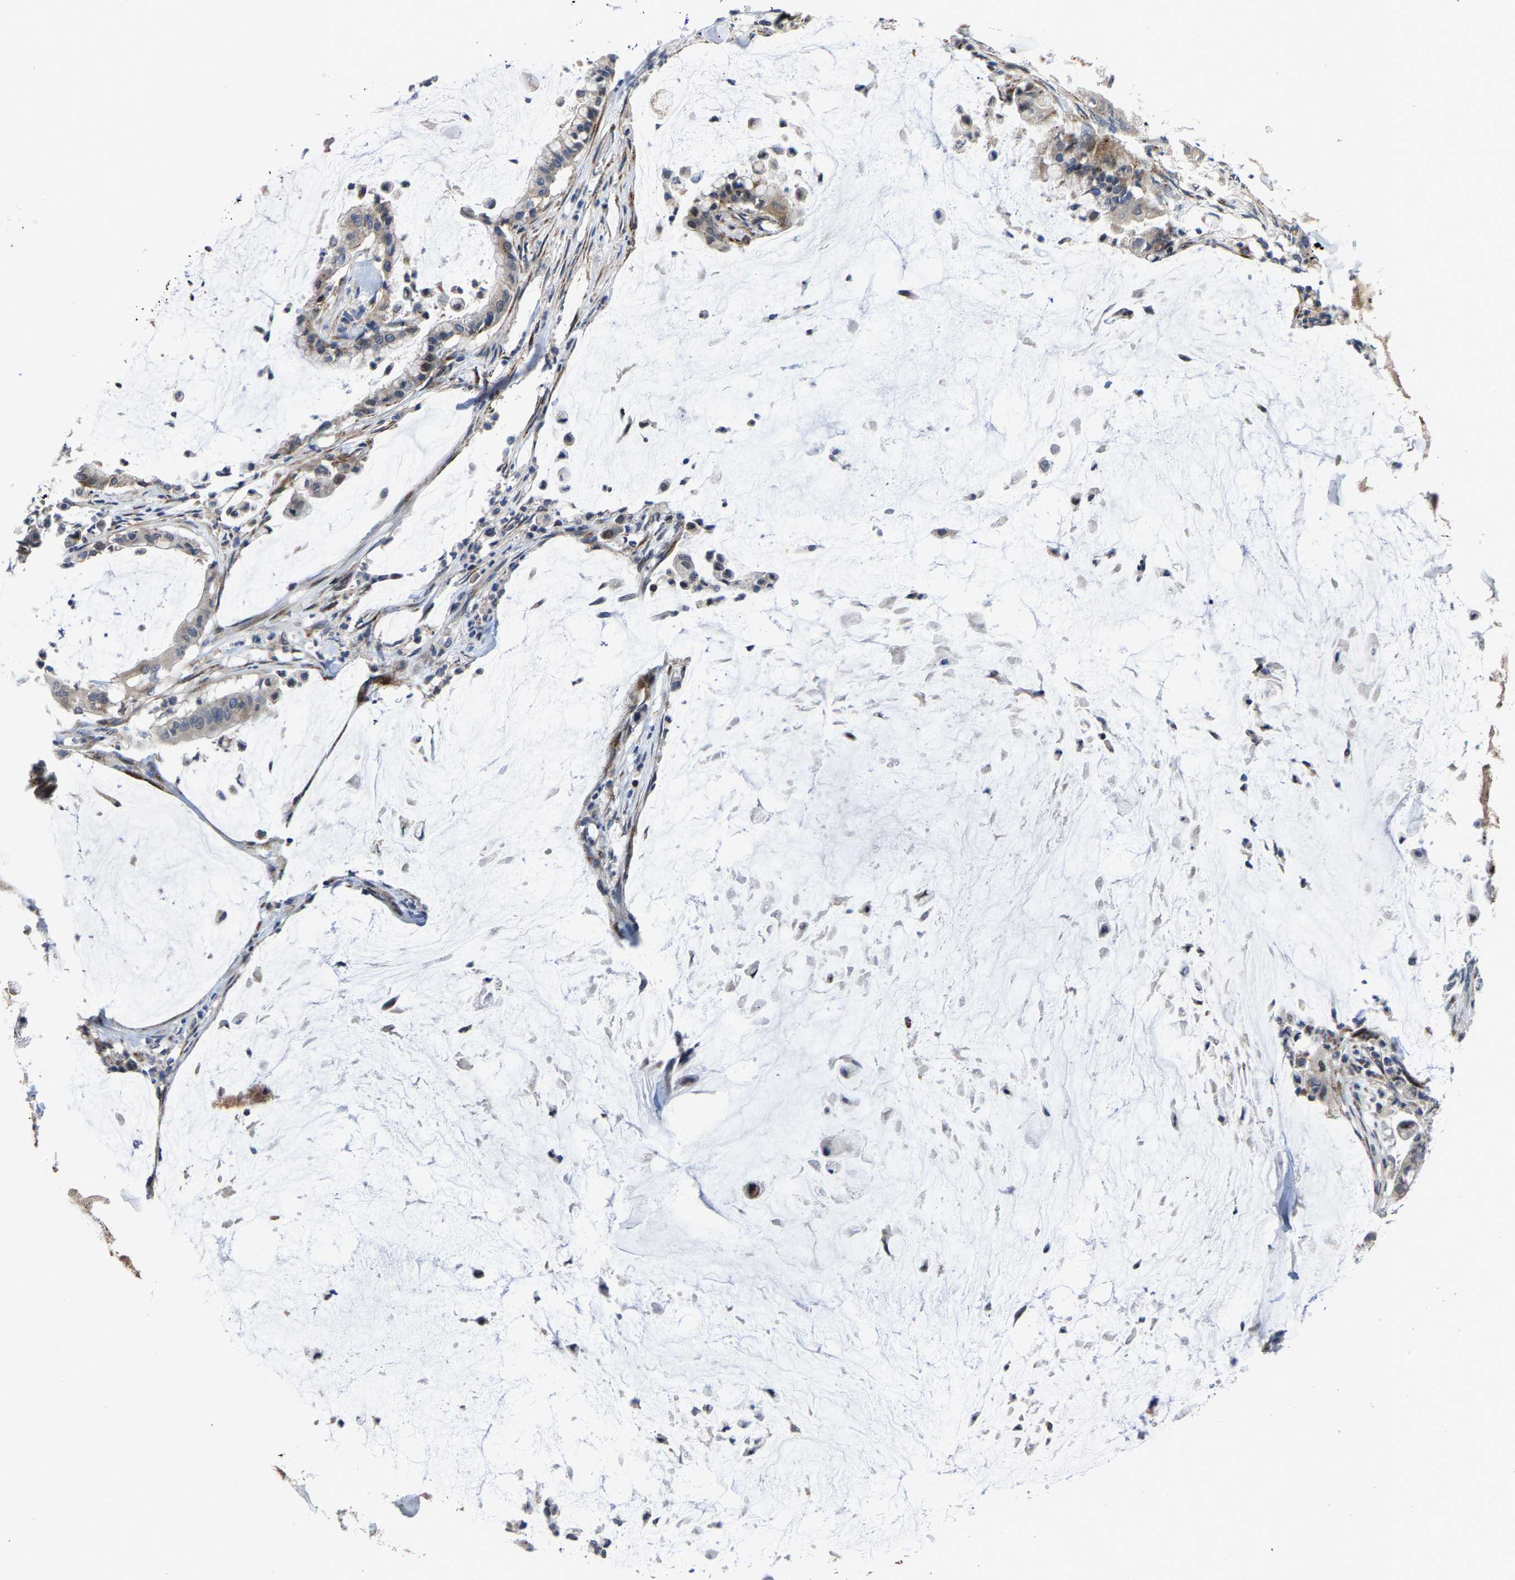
{"staining": {"intensity": "weak", "quantity": "<25%", "location": "cytoplasmic/membranous"}, "tissue": "pancreatic cancer", "cell_type": "Tumor cells", "image_type": "cancer", "snomed": [{"axis": "morphology", "description": "Adenocarcinoma, NOS"}, {"axis": "topography", "description": "Pancreas"}], "caption": "IHC of human pancreatic adenocarcinoma exhibits no positivity in tumor cells.", "gene": "TDRKH", "patient": {"sex": "male", "age": 41}}